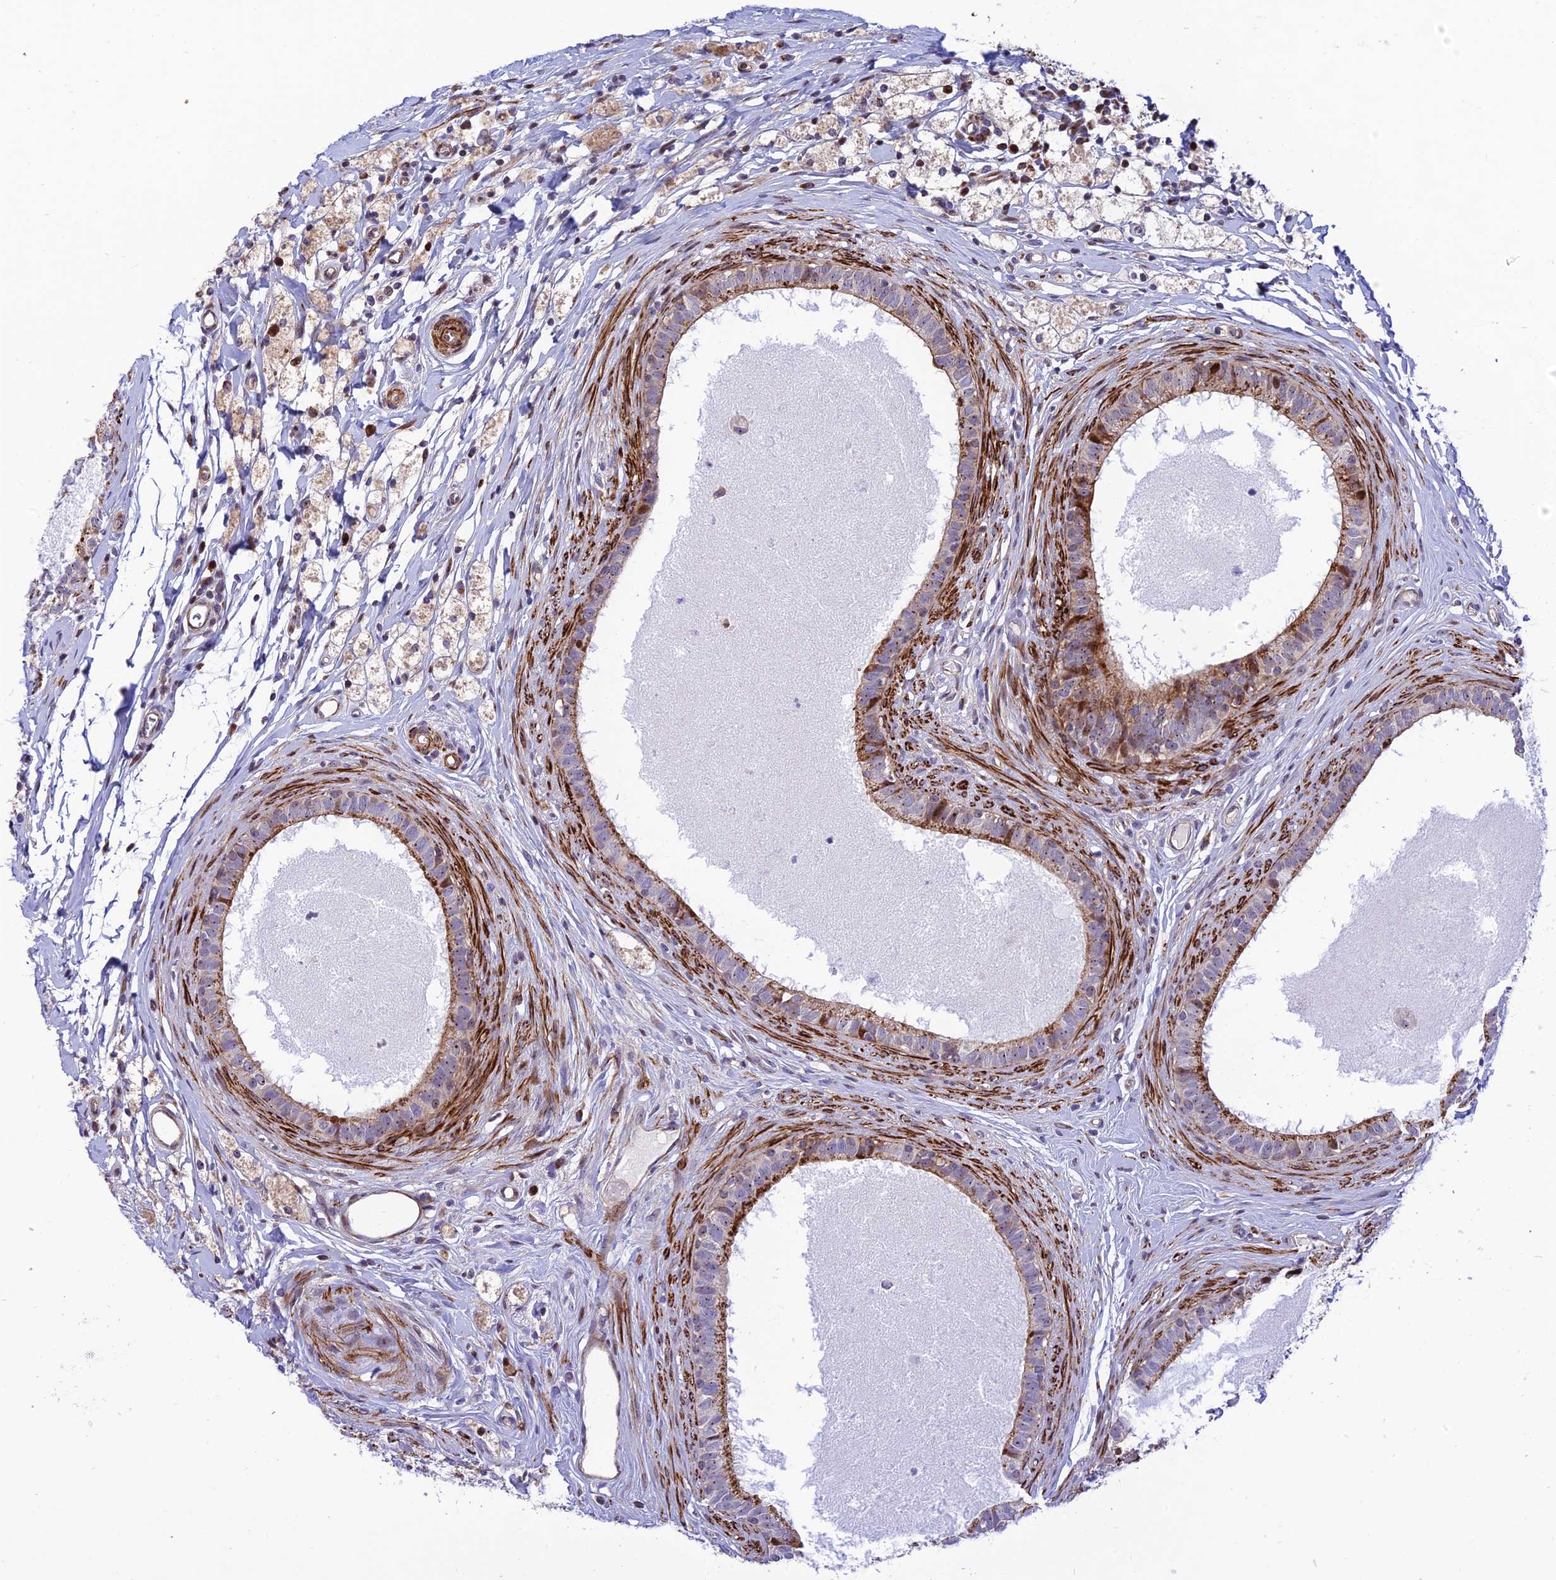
{"staining": {"intensity": "strong", "quantity": "<25%", "location": "cytoplasmic/membranous,nuclear"}, "tissue": "epididymis", "cell_type": "Glandular cells", "image_type": "normal", "snomed": [{"axis": "morphology", "description": "Normal tissue, NOS"}, {"axis": "topography", "description": "Epididymis"}], "caption": "Immunohistochemical staining of unremarkable epididymis demonstrates <25% levels of strong cytoplasmic/membranous,nuclear protein positivity in about <25% of glandular cells.", "gene": "KBTBD7", "patient": {"sex": "male", "age": 80}}